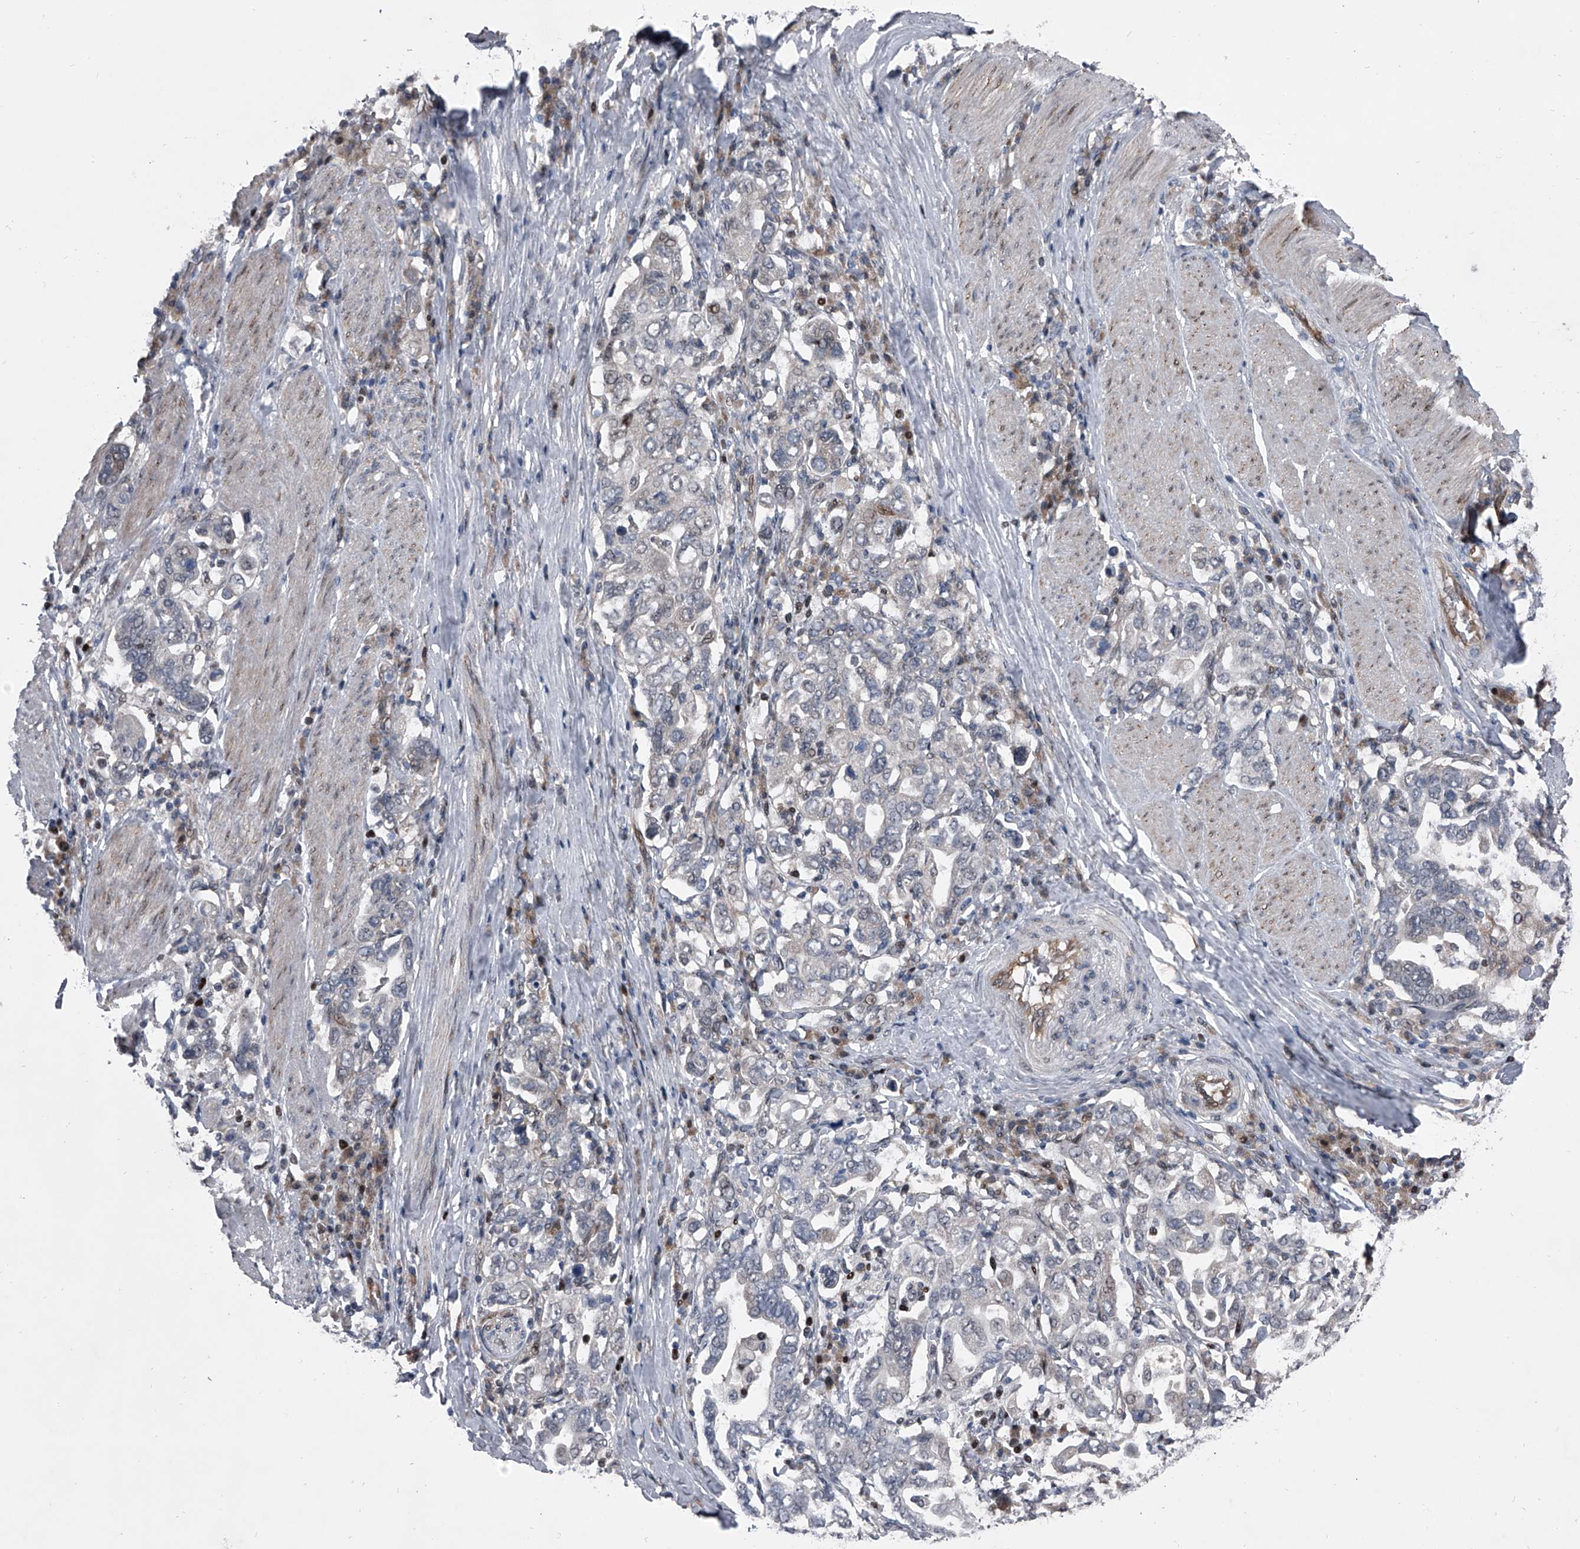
{"staining": {"intensity": "negative", "quantity": "none", "location": "none"}, "tissue": "stomach cancer", "cell_type": "Tumor cells", "image_type": "cancer", "snomed": [{"axis": "morphology", "description": "Adenocarcinoma, NOS"}, {"axis": "topography", "description": "Stomach, upper"}], "caption": "Immunohistochemistry (IHC) photomicrograph of human stomach cancer stained for a protein (brown), which shows no staining in tumor cells.", "gene": "ELK4", "patient": {"sex": "male", "age": 62}}